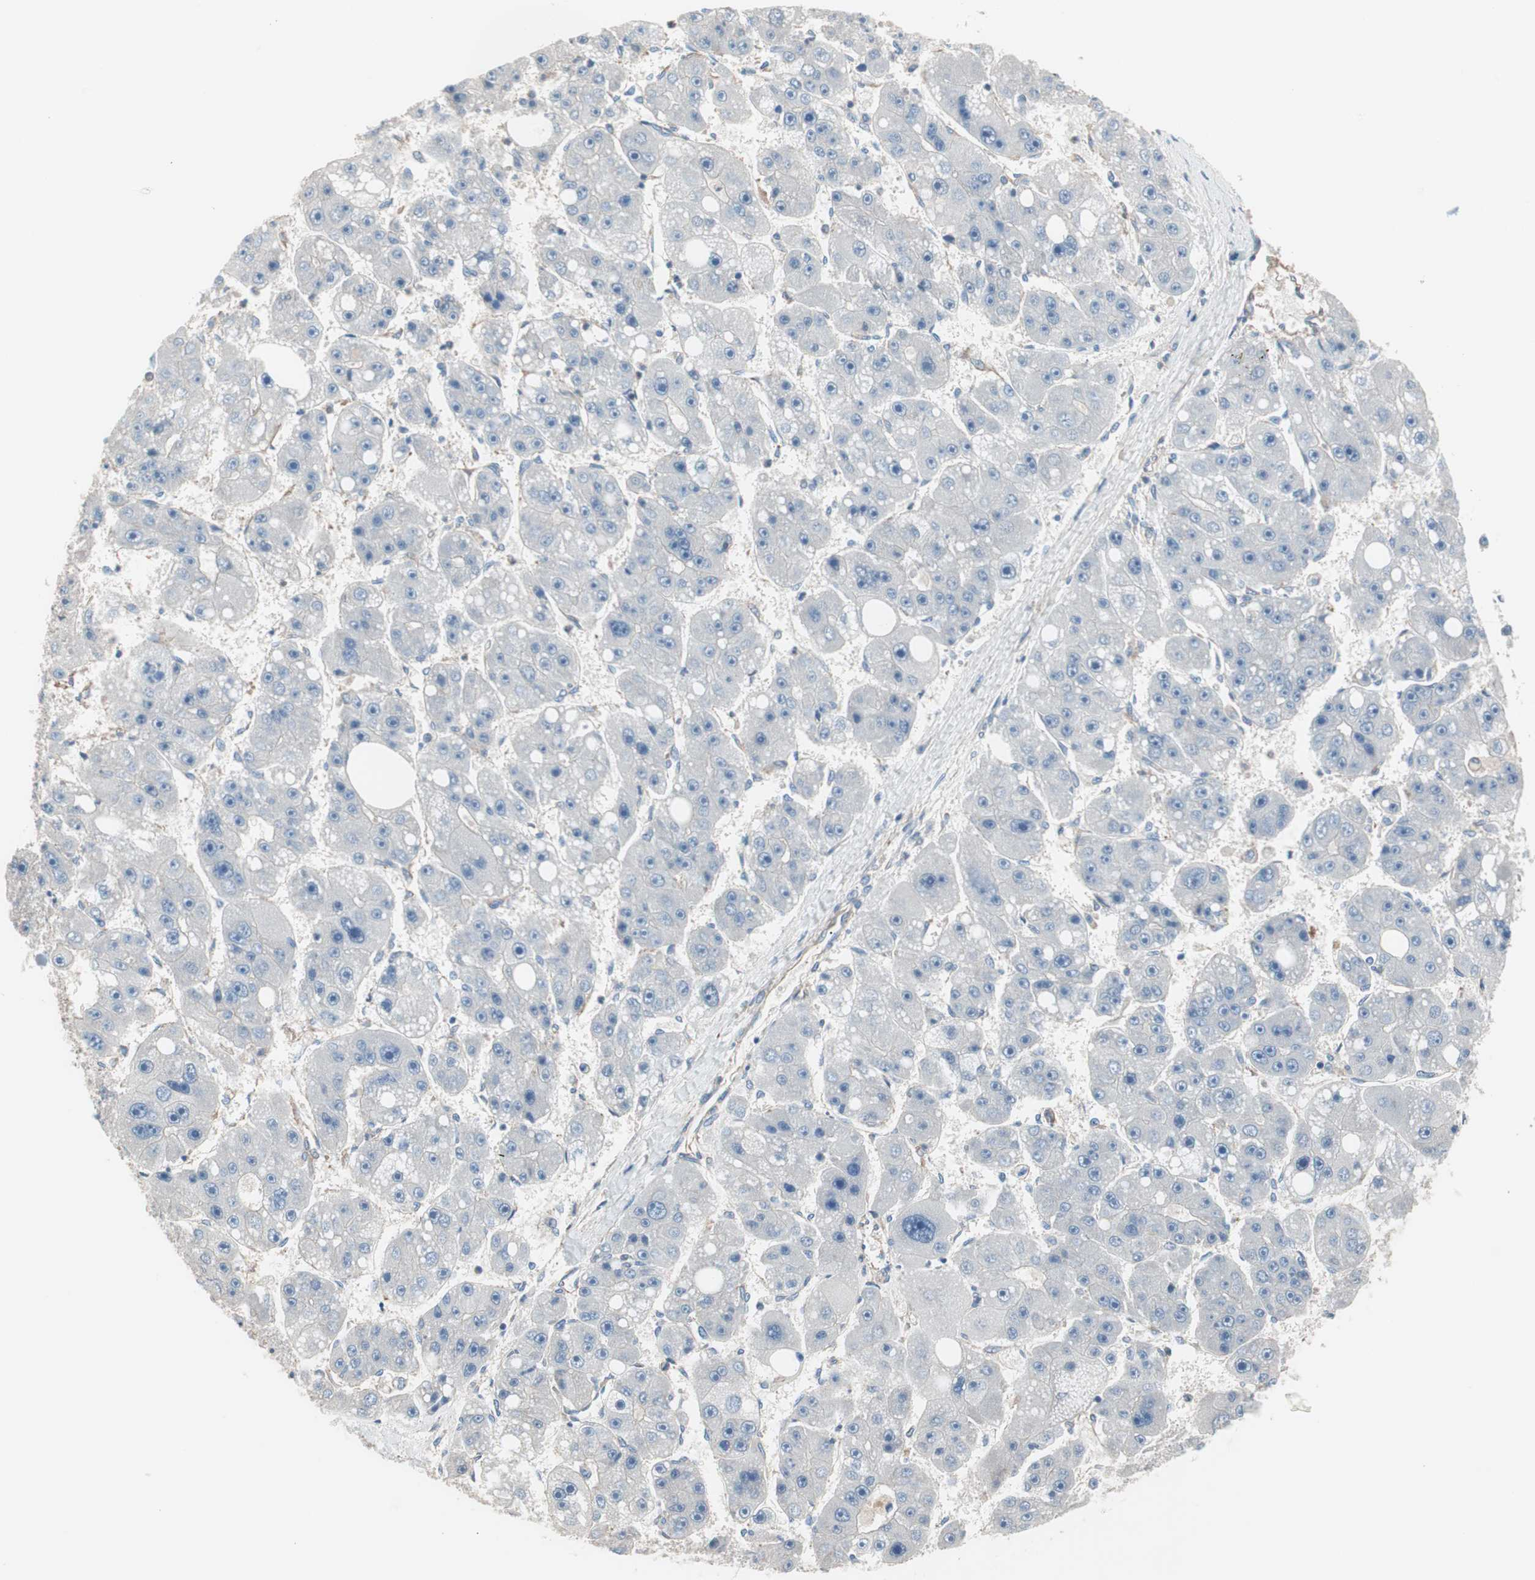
{"staining": {"intensity": "negative", "quantity": "none", "location": "none"}, "tissue": "liver cancer", "cell_type": "Tumor cells", "image_type": "cancer", "snomed": [{"axis": "morphology", "description": "Carcinoma, Hepatocellular, NOS"}, {"axis": "topography", "description": "Liver"}], "caption": "The micrograph exhibits no significant positivity in tumor cells of liver cancer.", "gene": "GPR160", "patient": {"sex": "female", "age": 61}}